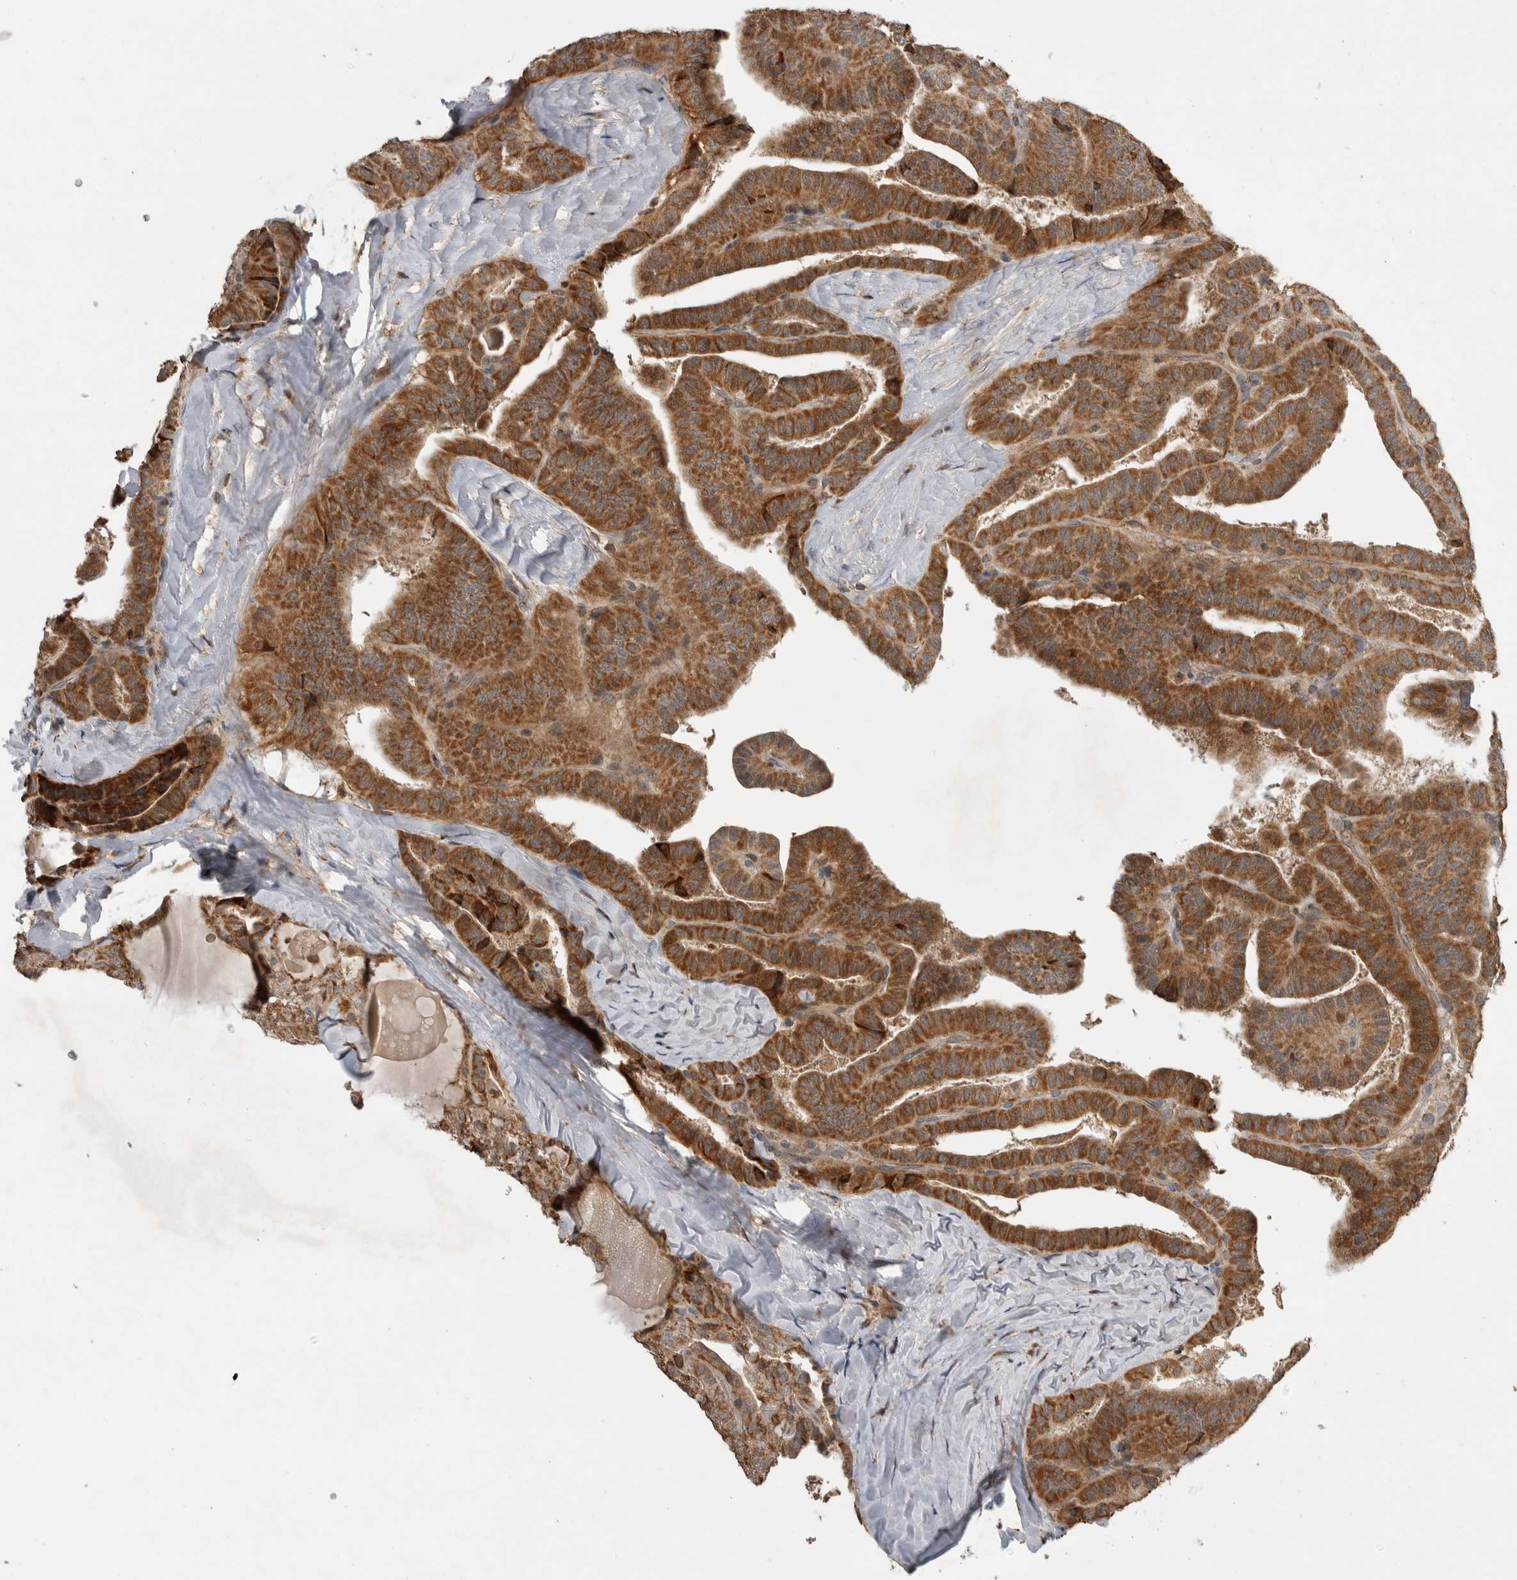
{"staining": {"intensity": "moderate", "quantity": ">75%", "location": "cytoplasmic/membranous"}, "tissue": "thyroid cancer", "cell_type": "Tumor cells", "image_type": "cancer", "snomed": [{"axis": "morphology", "description": "Papillary adenocarcinoma, NOS"}, {"axis": "topography", "description": "Thyroid gland"}], "caption": "This histopathology image displays thyroid papillary adenocarcinoma stained with immunohistochemistry (IHC) to label a protein in brown. The cytoplasmic/membranous of tumor cells show moderate positivity for the protein. Nuclei are counter-stained blue.", "gene": "KCNIP1", "patient": {"sex": "male", "age": 77}}